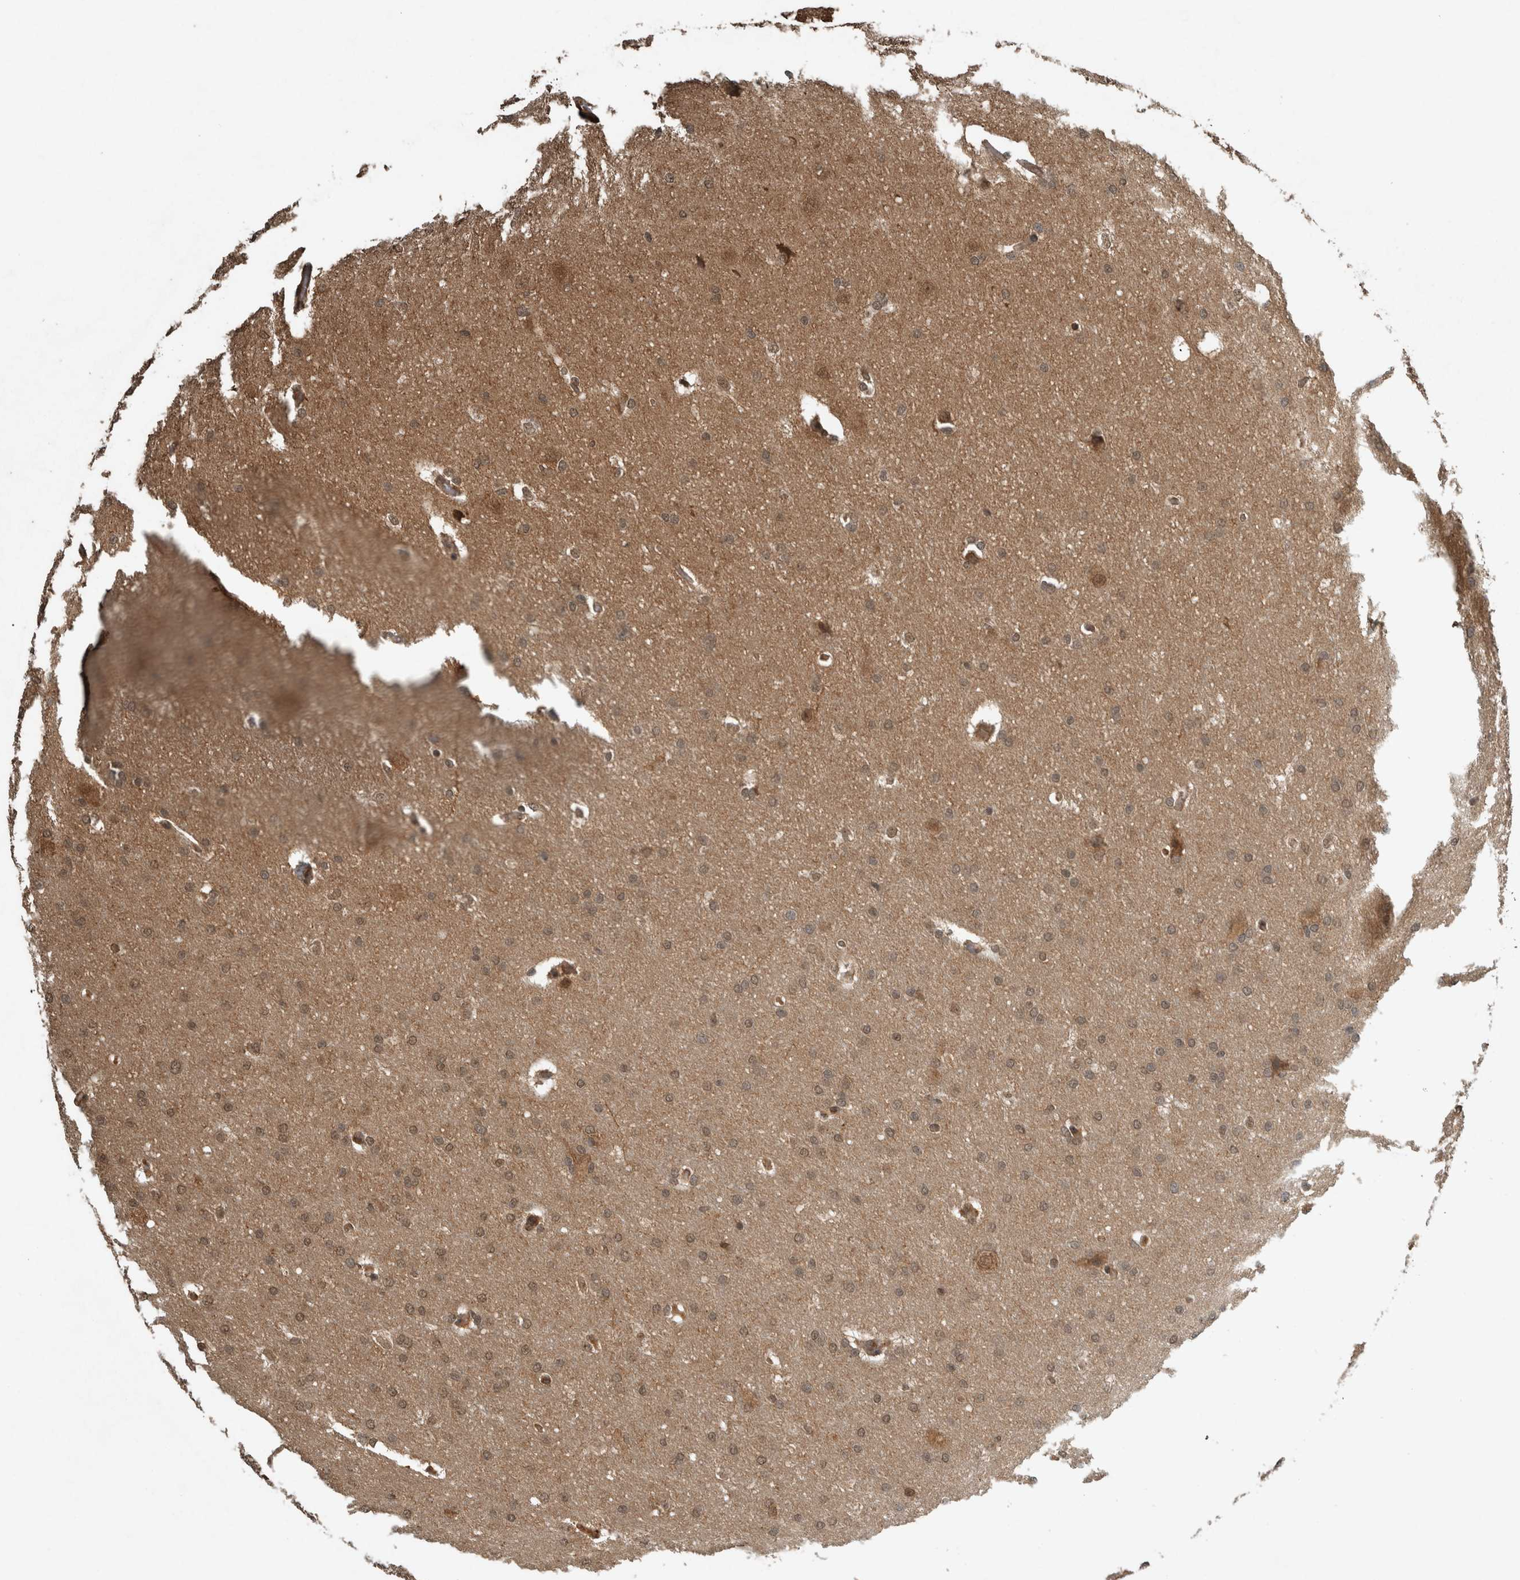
{"staining": {"intensity": "moderate", "quantity": ">75%", "location": "cytoplasmic/membranous,nuclear"}, "tissue": "glioma", "cell_type": "Tumor cells", "image_type": "cancer", "snomed": [{"axis": "morphology", "description": "Glioma, malignant, Low grade"}, {"axis": "topography", "description": "Brain"}], "caption": "Immunohistochemical staining of low-grade glioma (malignant) demonstrates medium levels of moderate cytoplasmic/membranous and nuclear positivity in approximately >75% of tumor cells.", "gene": "ARHGEF12", "patient": {"sex": "female", "age": 37}}